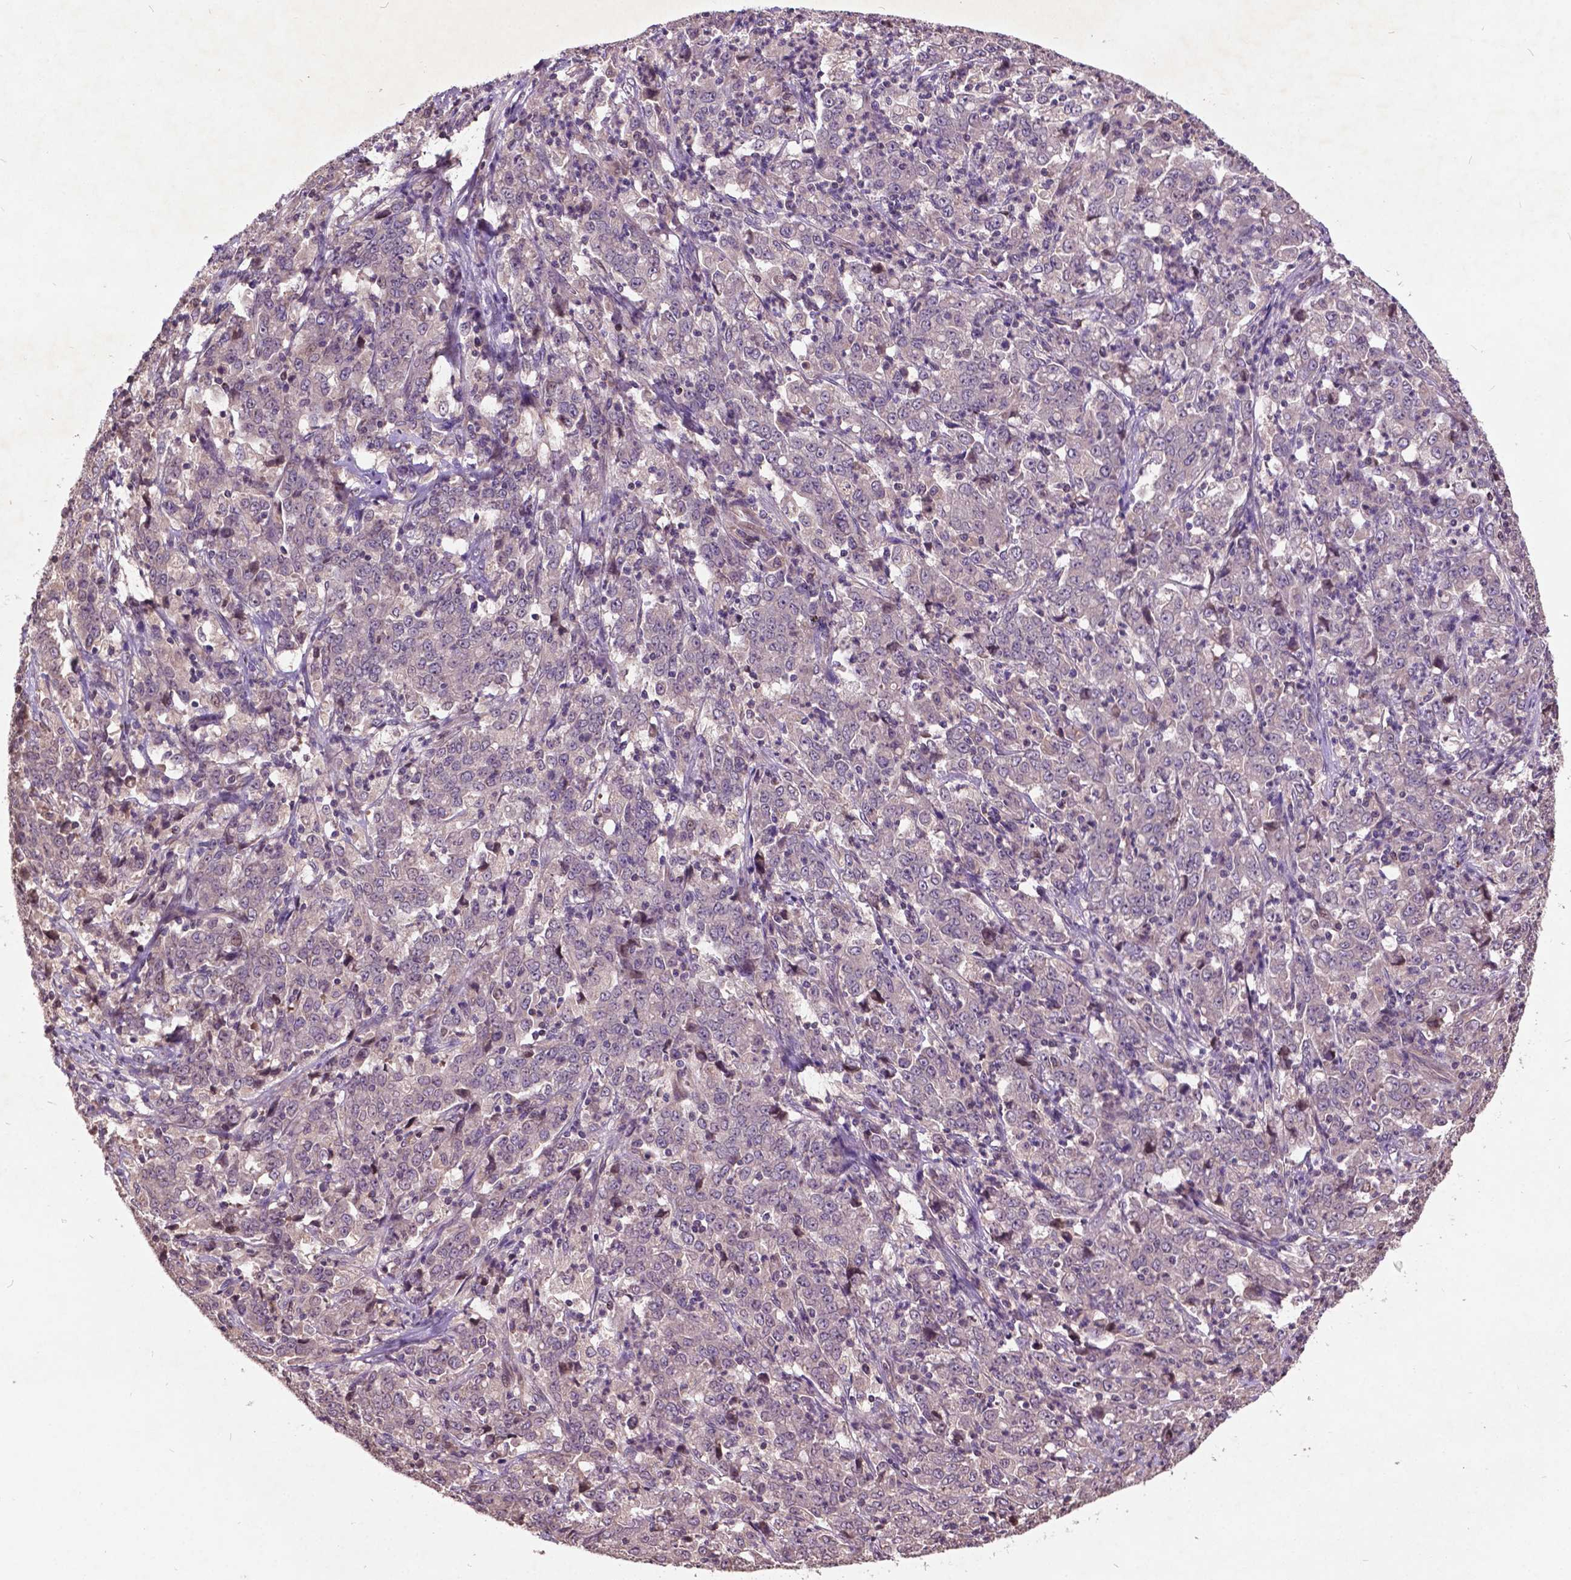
{"staining": {"intensity": "negative", "quantity": "none", "location": "none"}, "tissue": "stomach cancer", "cell_type": "Tumor cells", "image_type": "cancer", "snomed": [{"axis": "morphology", "description": "Adenocarcinoma, NOS"}, {"axis": "topography", "description": "Stomach, lower"}], "caption": "IHC histopathology image of human stomach cancer (adenocarcinoma) stained for a protein (brown), which reveals no expression in tumor cells. The staining is performed using DAB (3,3'-diaminobenzidine) brown chromogen with nuclei counter-stained in using hematoxylin.", "gene": "AP1S3", "patient": {"sex": "female", "age": 71}}